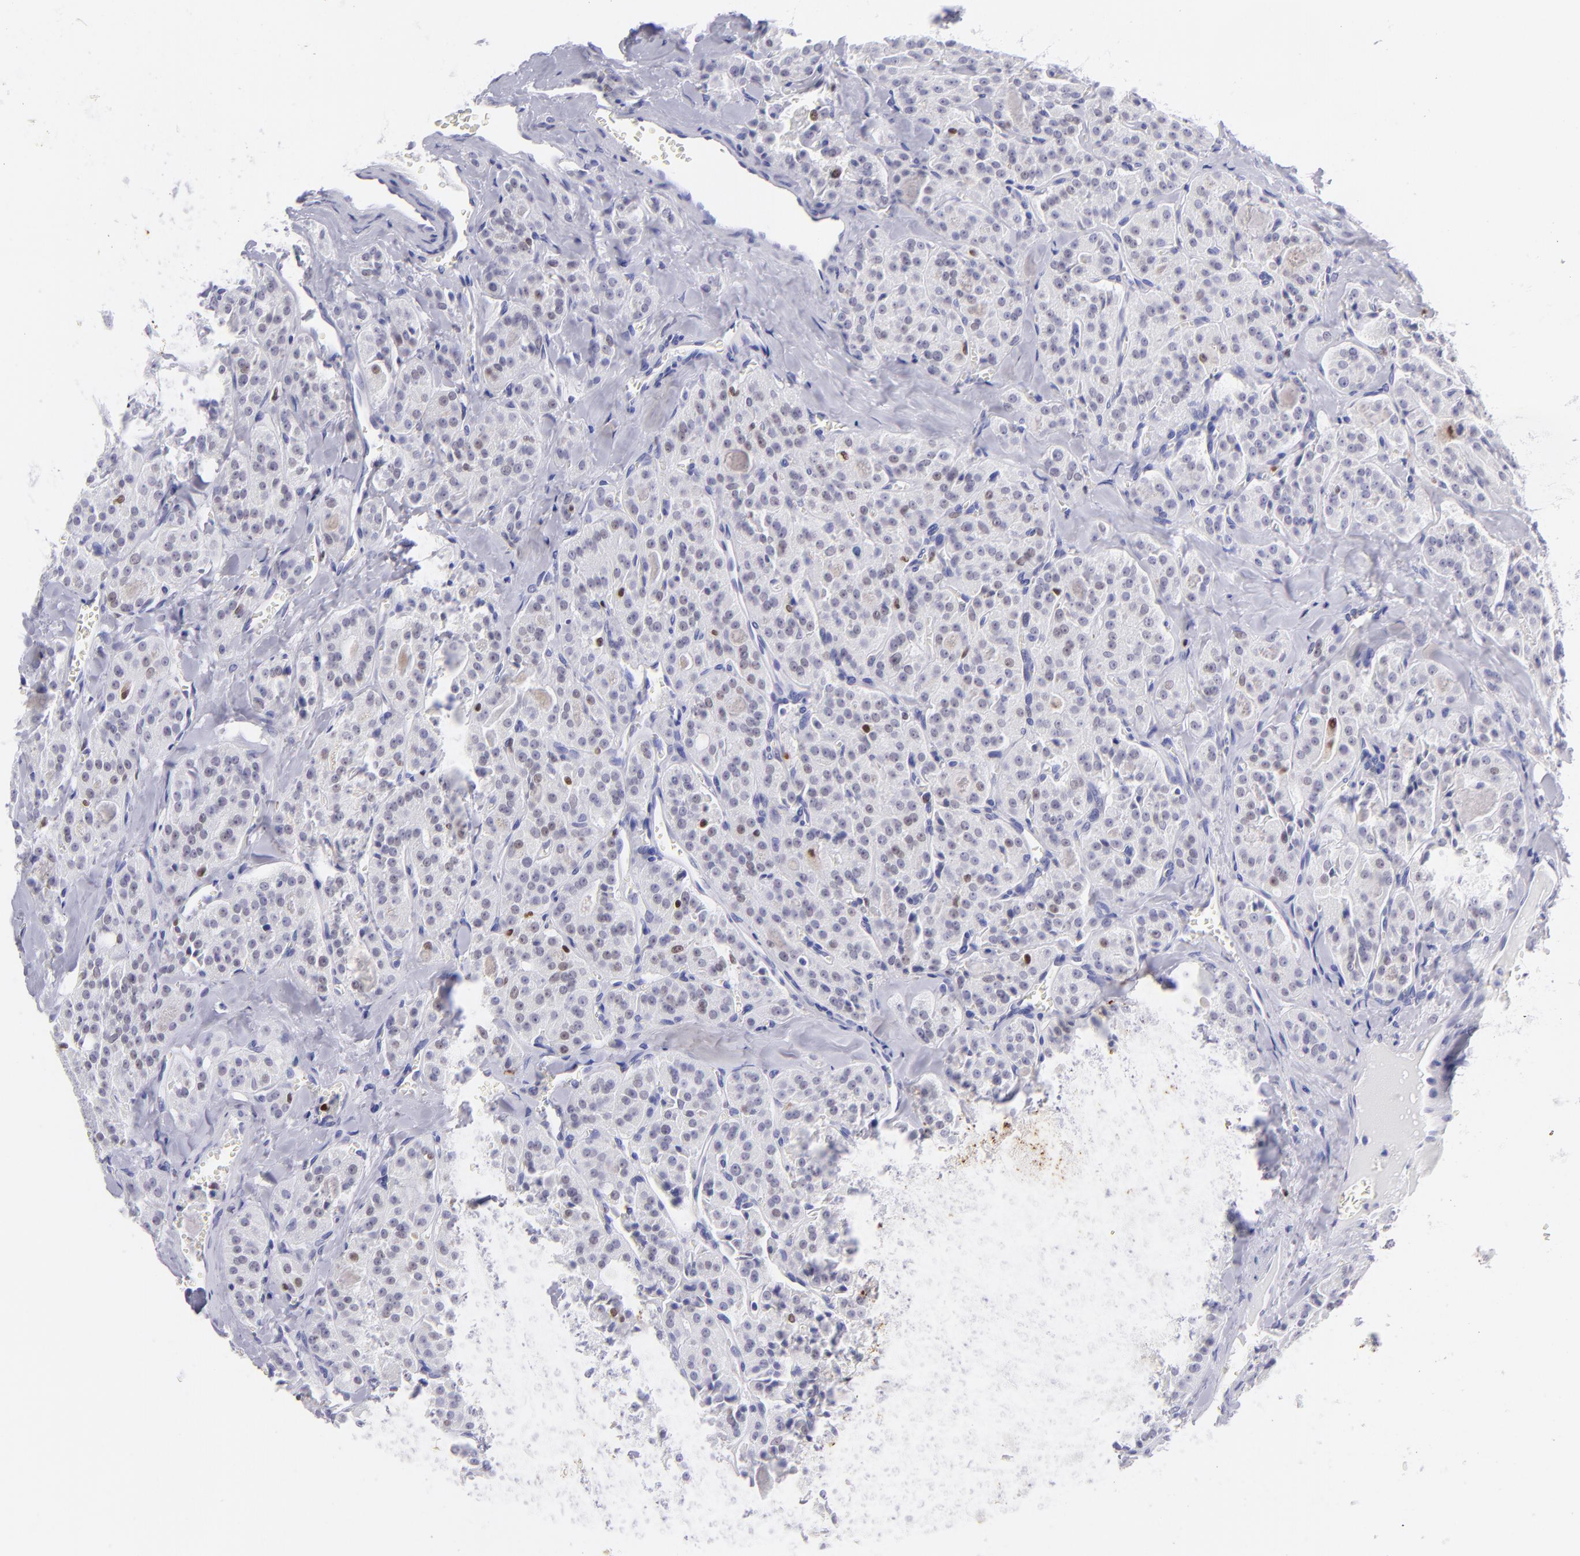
{"staining": {"intensity": "moderate", "quantity": "<25%", "location": "nuclear"}, "tissue": "thyroid cancer", "cell_type": "Tumor cells", "image_type": "cancer", "snomed": [{"axis": "morphology", "description": "Carcinoma, NOS"}, {"axis": "topography", "description": "Thyroid gland"}], "caption": "High-power microscopy captured an IHC micrograph of thyroid carcinoma, revealing moderate nuclear positivity in about <25% of tumor cells.", "gene": "MITF", "patient": {"sex": "male", "age": 76}}